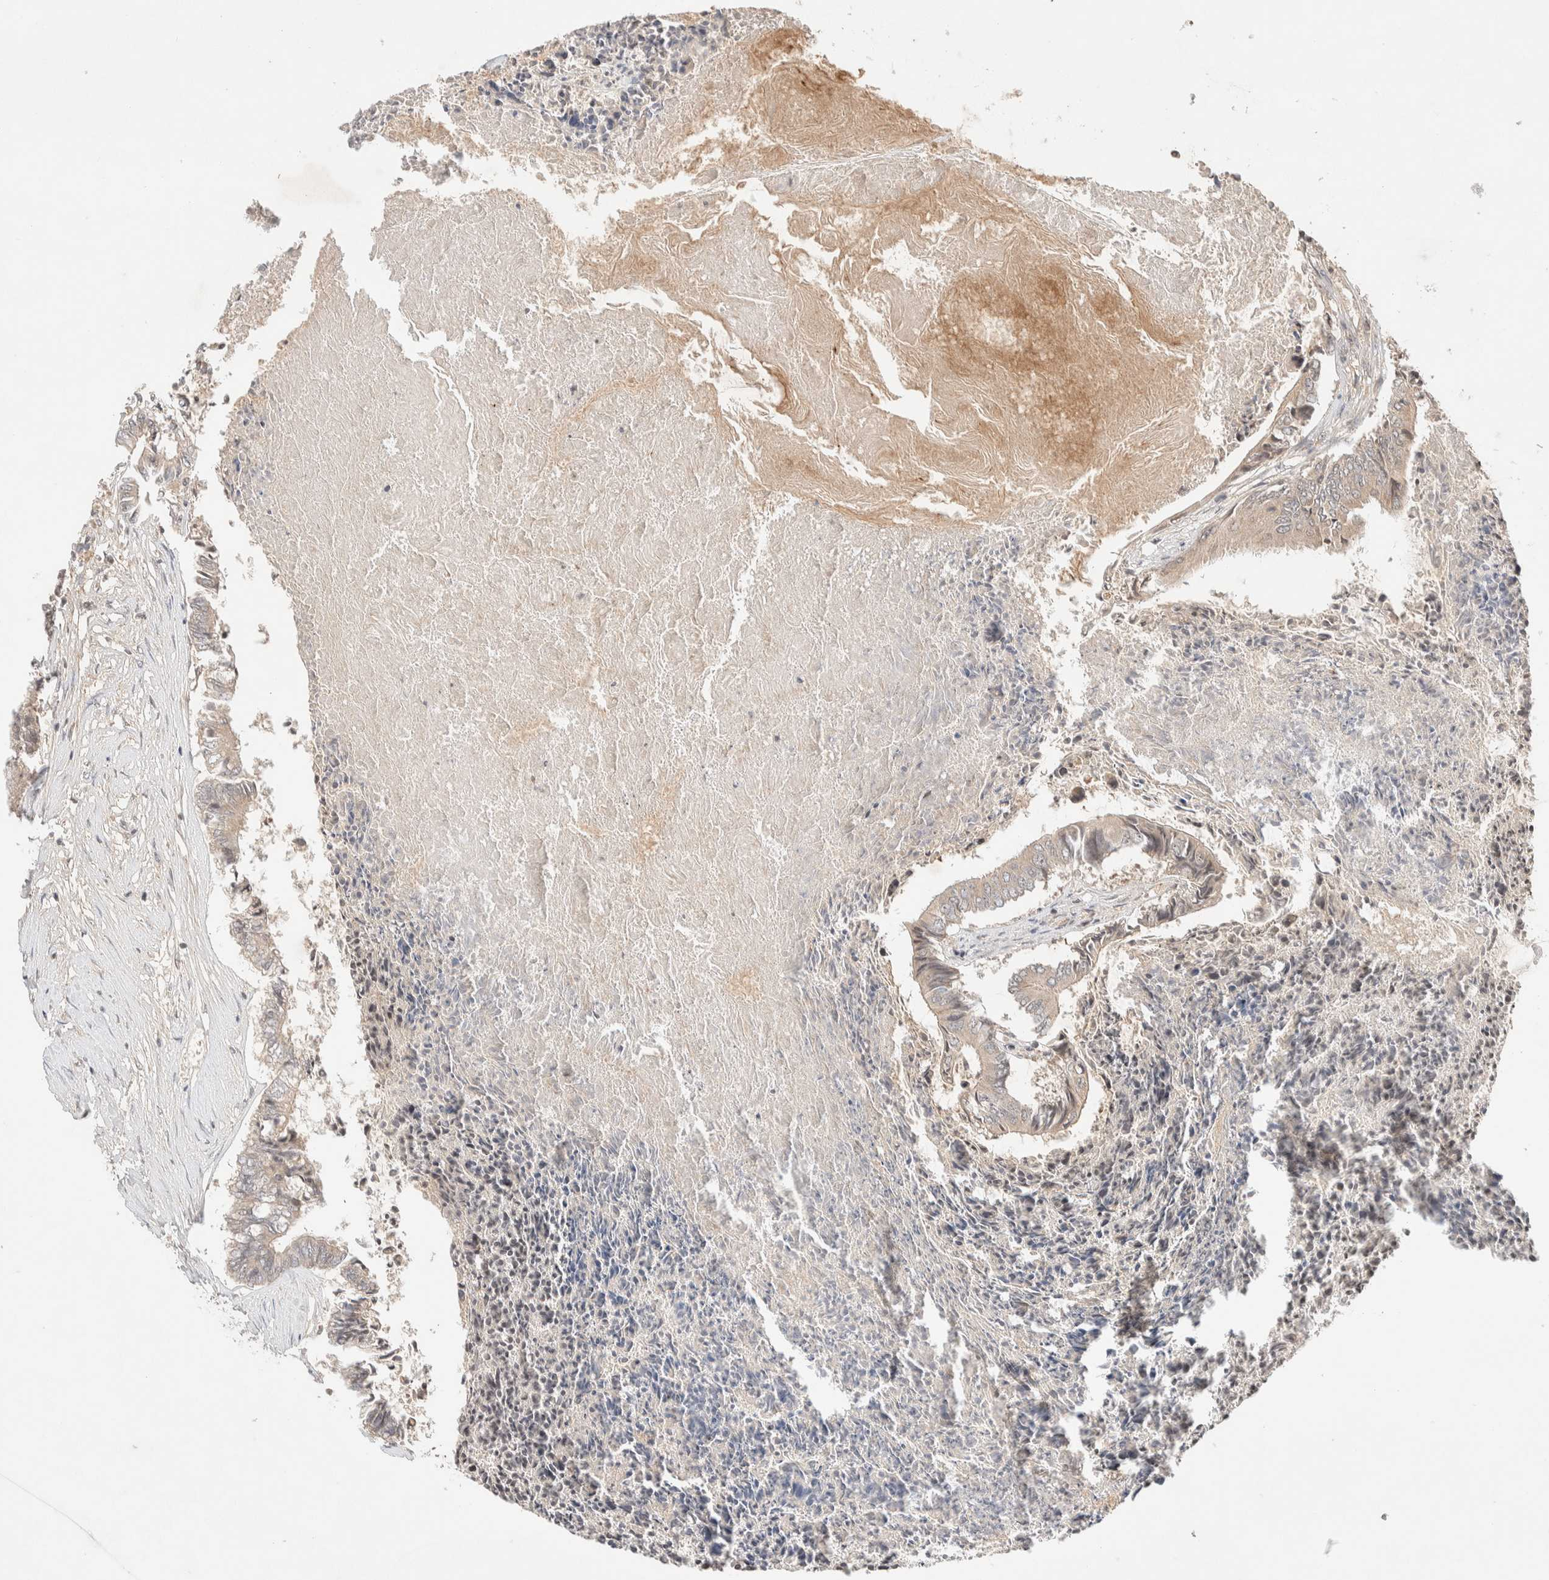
{"staining": {"intensity": "negative", "quantity": "none", "location": "none"}, "tissue": "colorectal cancer", "cell_type": "Tumor cells", "image_type": "cancer", "snomed": [{"axis": "morphology", "description": "Adenocarcinoma, NOS"}, {"axis": "topography", "description": "Rectum"}], "caption": "A high-resolution image shows IHC staining of colorectal adenocarcinoma, which shows no significant expression in tumor cells.", "gene": "THRA", "patient": {"sex": "male", "age": 63}}